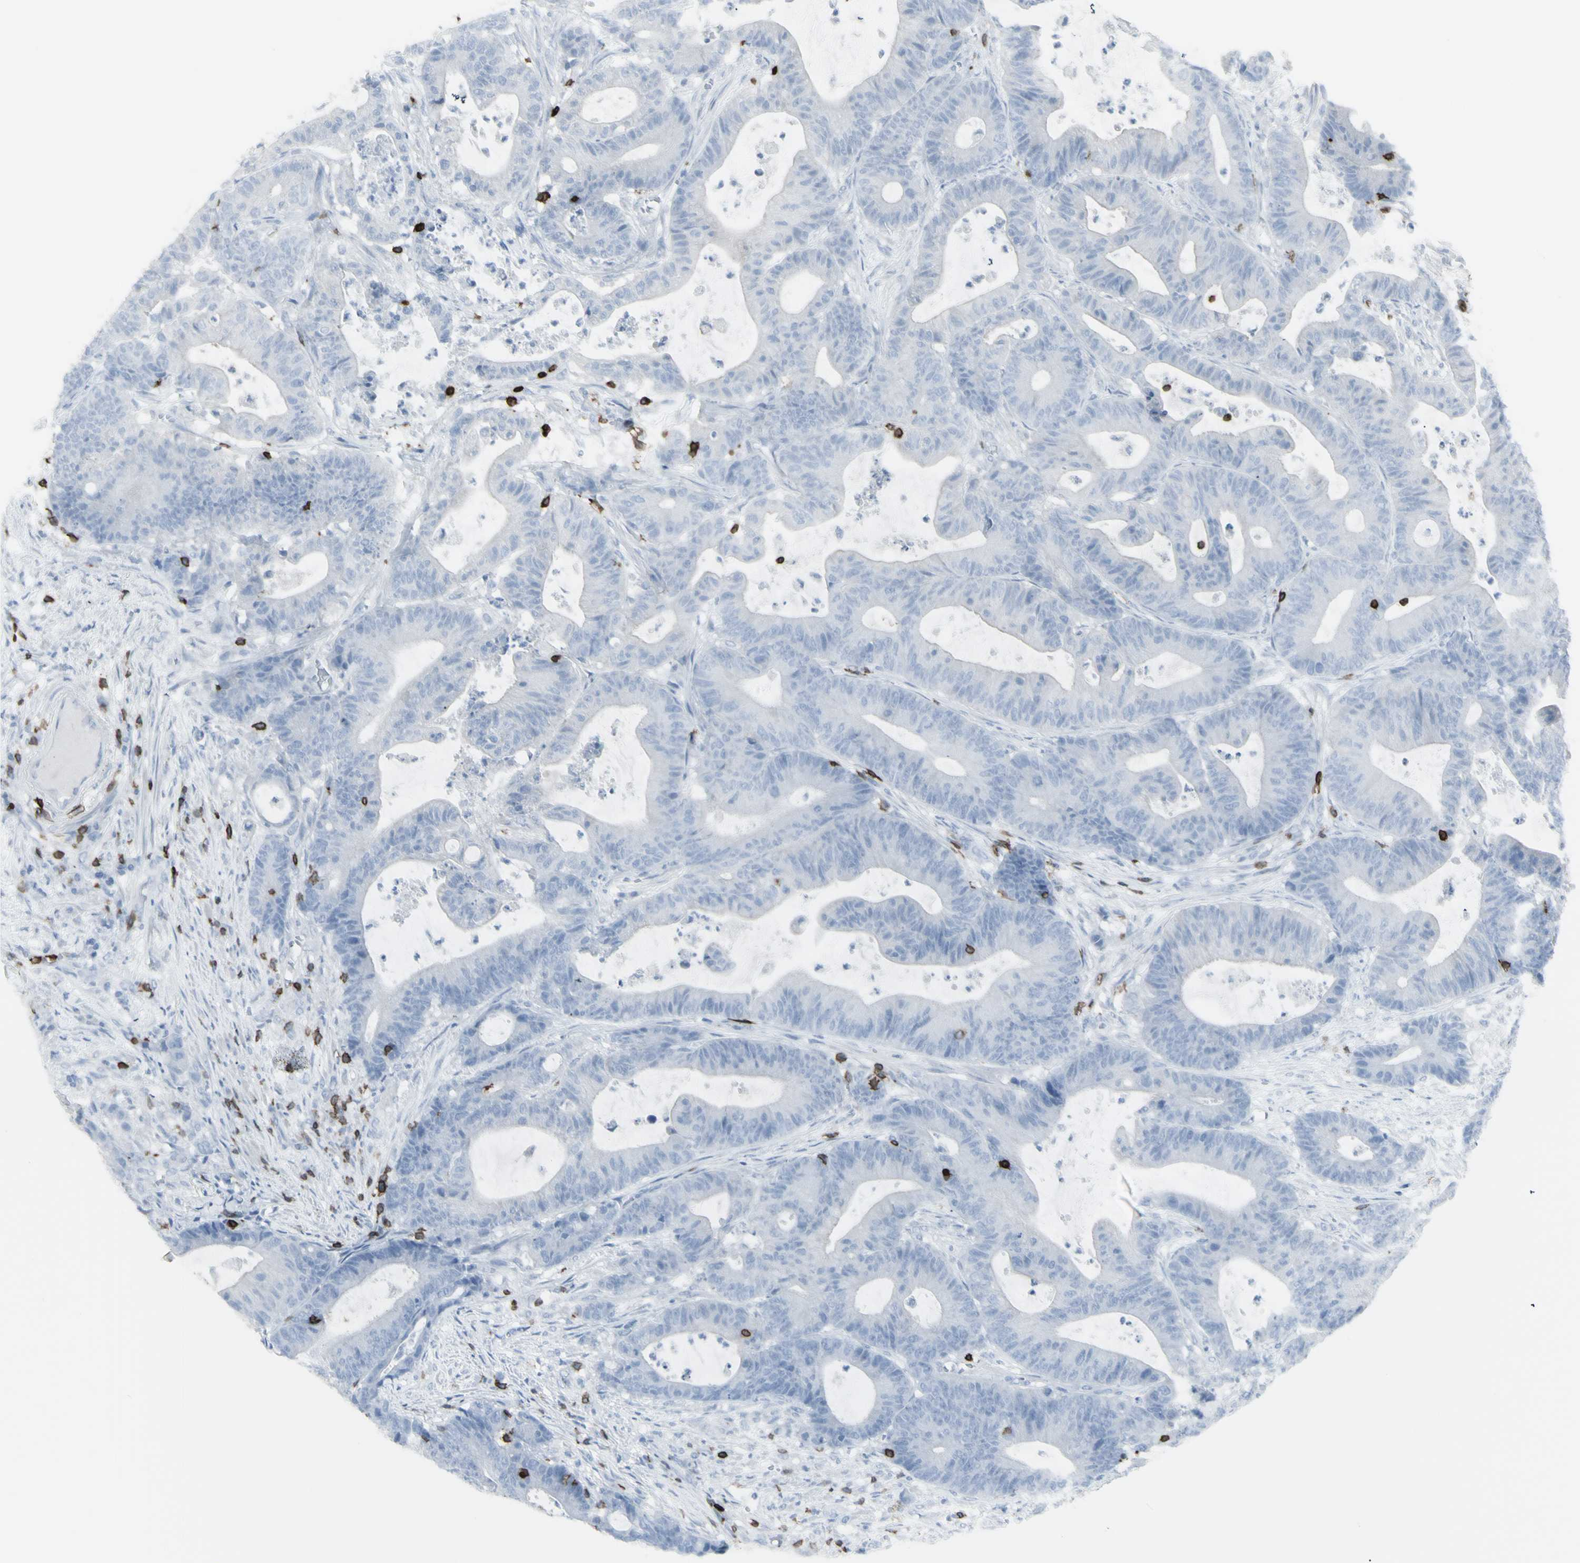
{"staining": {"intensity": "negative", "quantity": "none", "location": "none"}, "tissue": "colorectal cancer", "cell_type": "Tumor cells", "image_type": "cancer", "snomed": [{"axis": "morphology", "description": "Adenocarcinoma, NOS"}, {"axis": "topography", "description": "Colon"}], "caption": "There is no significant staining in tumor cells of colorectal adenocarcinoma. The staining is performed using DAB (3,3'-diaminobenzidine) brown chromogen with nuclei counter-stained in using hematoxylin.", "gene": "CD247", "patient": {"sex": "female", "age": 84}}